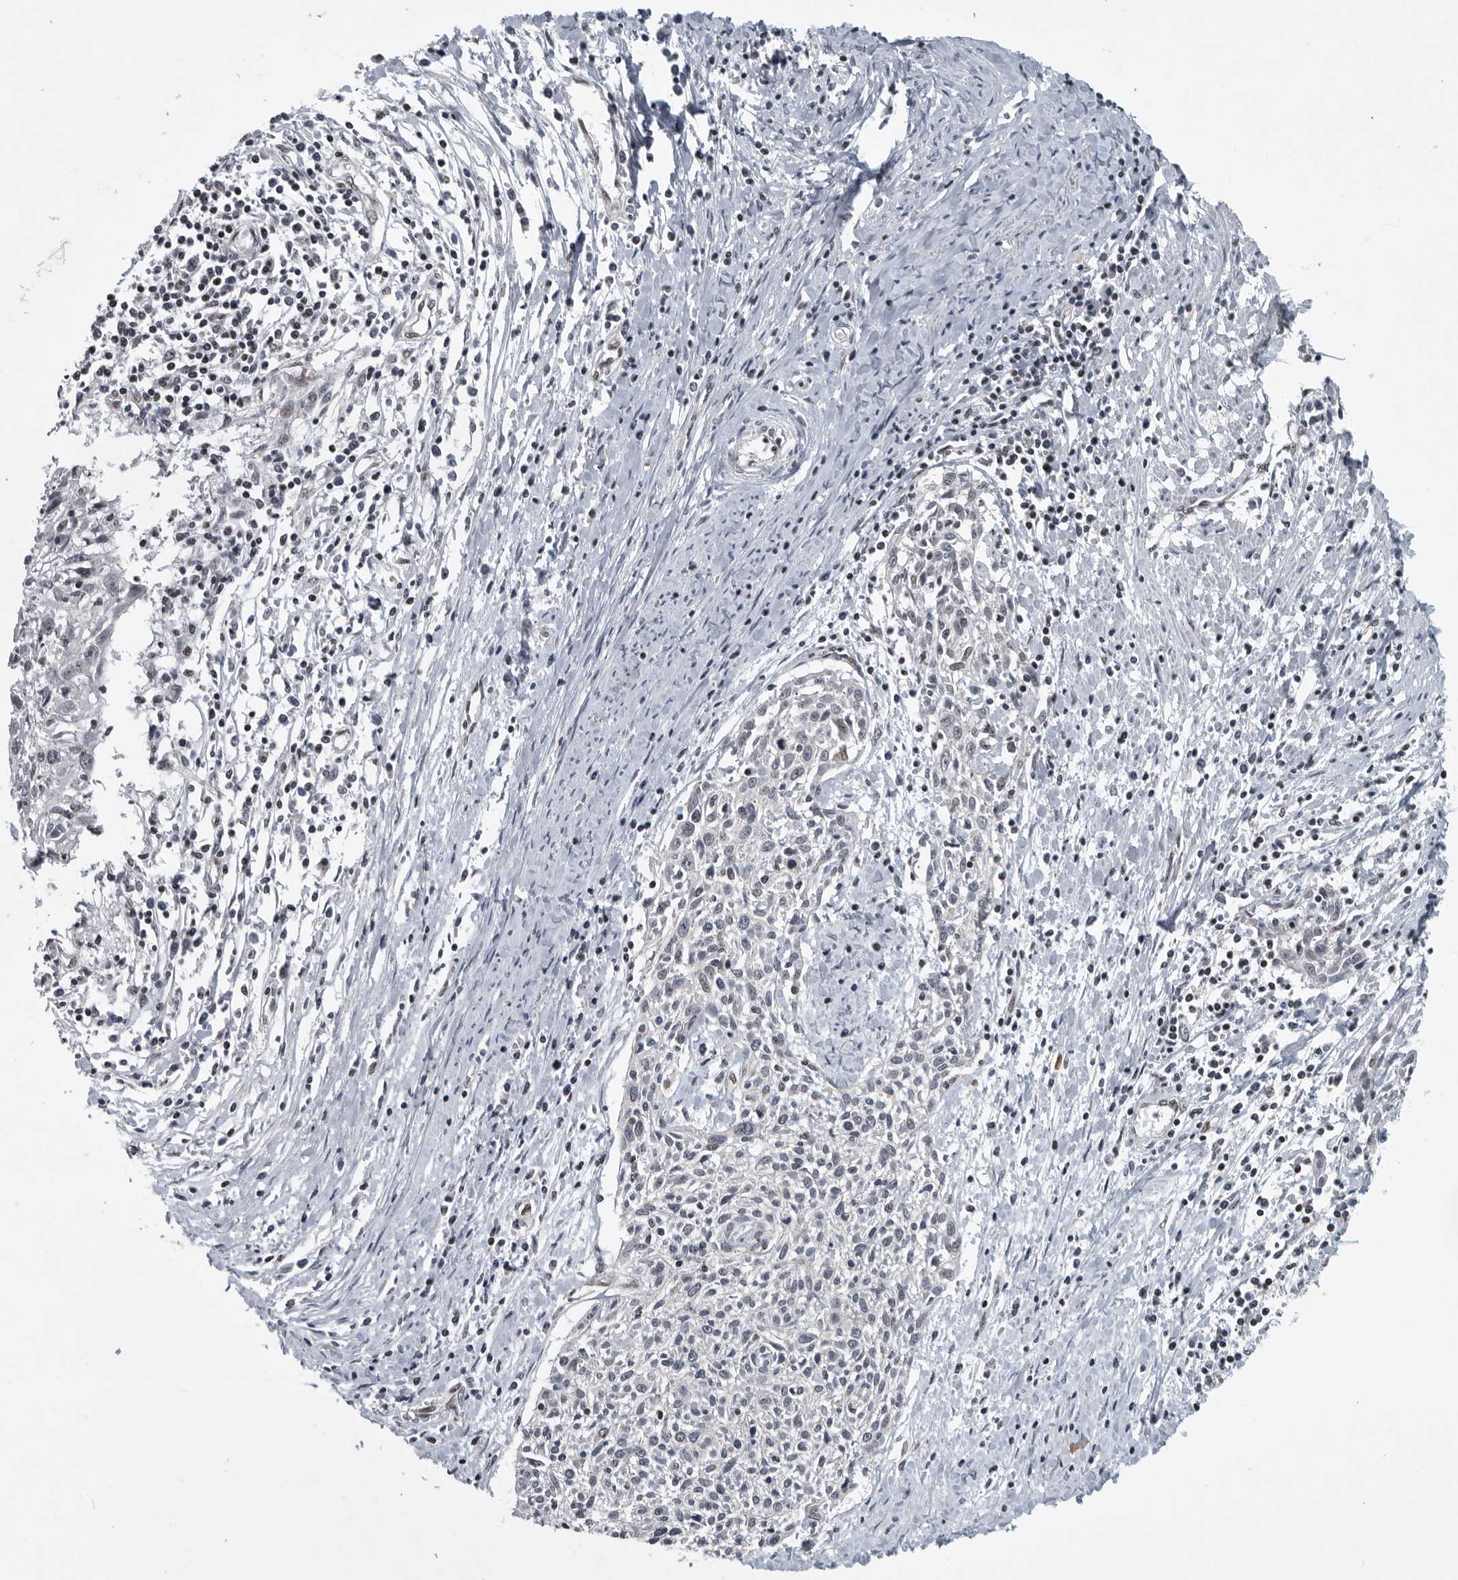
{"staining": {"intensity": "negative", "quantity": "none", "location": "none"}, "tissue": "cervical cancer", "cell_type": "Tumor cells", "image_type": "cancer", "snomed": [{"axis": "morphology", "description": "Squamous cell carcinoma, NOS"}, {"axis": "topography", "description": "Cervix"}], "caption": "DAB immunohistochemical staining of human cervical squamous cell carcinoma demonstrates no significant expression in tumor cells.", "gene": "SENP7", "patient": {"sex": "female", "age": 51}}